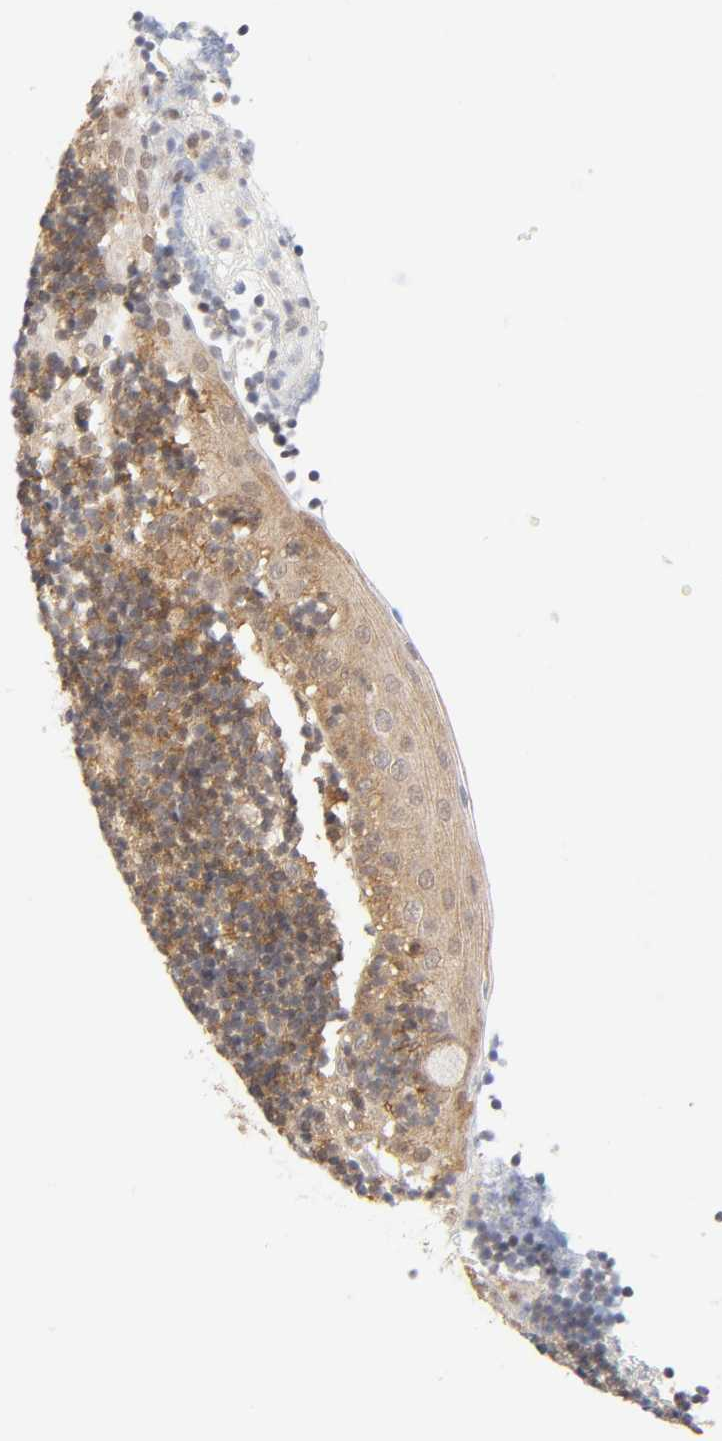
{"staining": {"intensity": "moderate", "quantity": ">75%", "location": "cytoplasmic/membranous,nuclear"}, "tissue": "tonsil", "cell_type": "Germinal center cells", "image_type": "normal", "snomed": [{"axis": "morphology", "description": "Normal tissue, NOS"}, {"axis": "topography", "description": "Tonsil"}], "caption": "Approximately >75% of germinal center cells in unremarkable human tonsil reveal moderate cytoplasmic/membranous,nuclear protein expression as visualized by brown immunohistochemical staining.", "gene": "CDC37", "patient": {"sex": "female", "age": 40}}